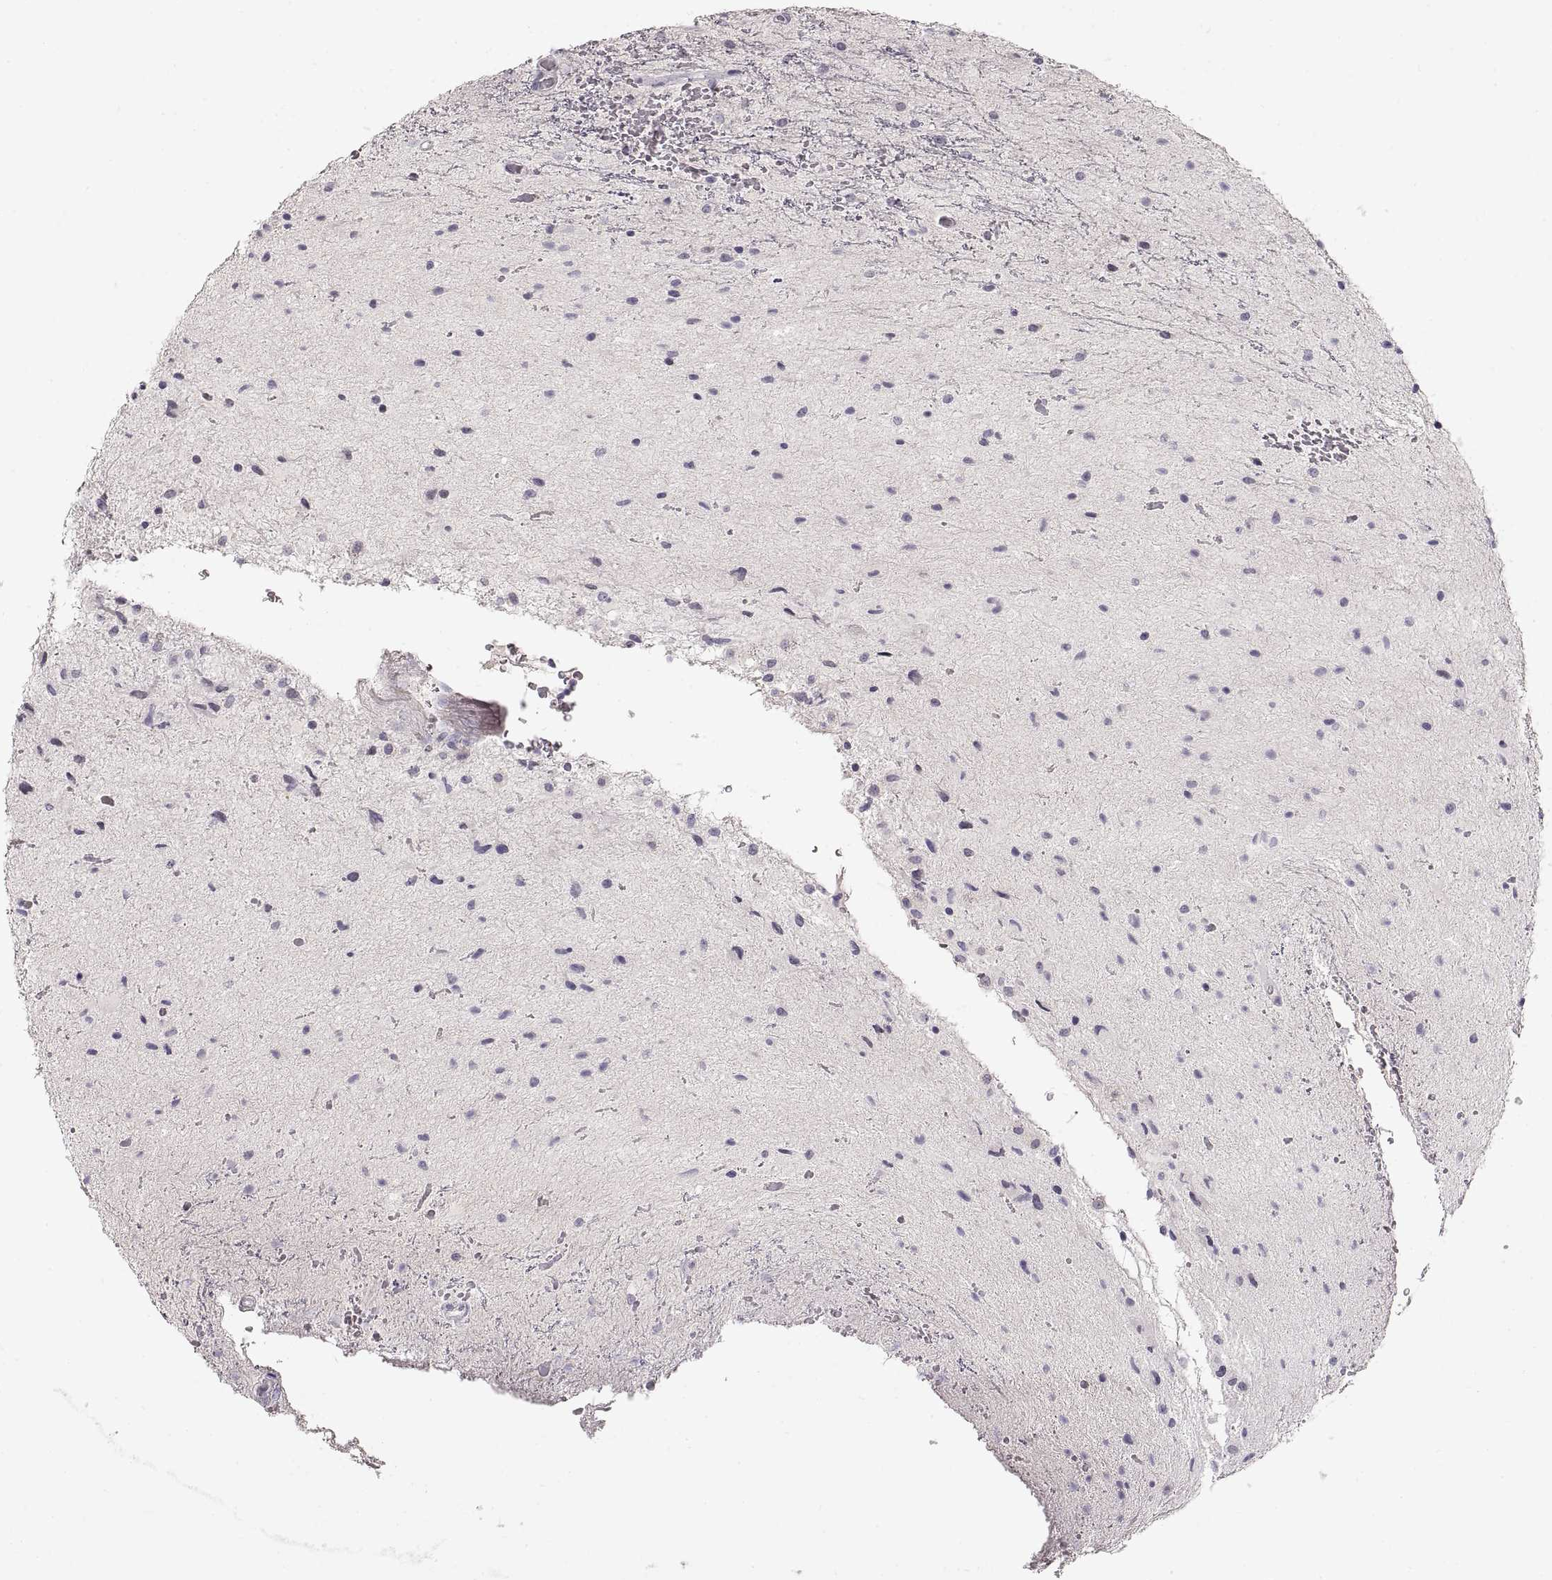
{"staining": {"intensity": "negative", "quantity": "none", "location": "none"}, "tissue": "glioma", "cell_type": "Tumor cells", "image_type": "cancer", "snomed": [{"axis": "morphology", "description": "Glioma, malignant, Low grade"}, {"axis": "topography", "description": "Cerebellum"}], "caption": "The image exhibits no staining of tumor cells in malignant glioma (low-grade).", "gene": "PCSK2", "patient": {"sex": "female", "age": 14}}